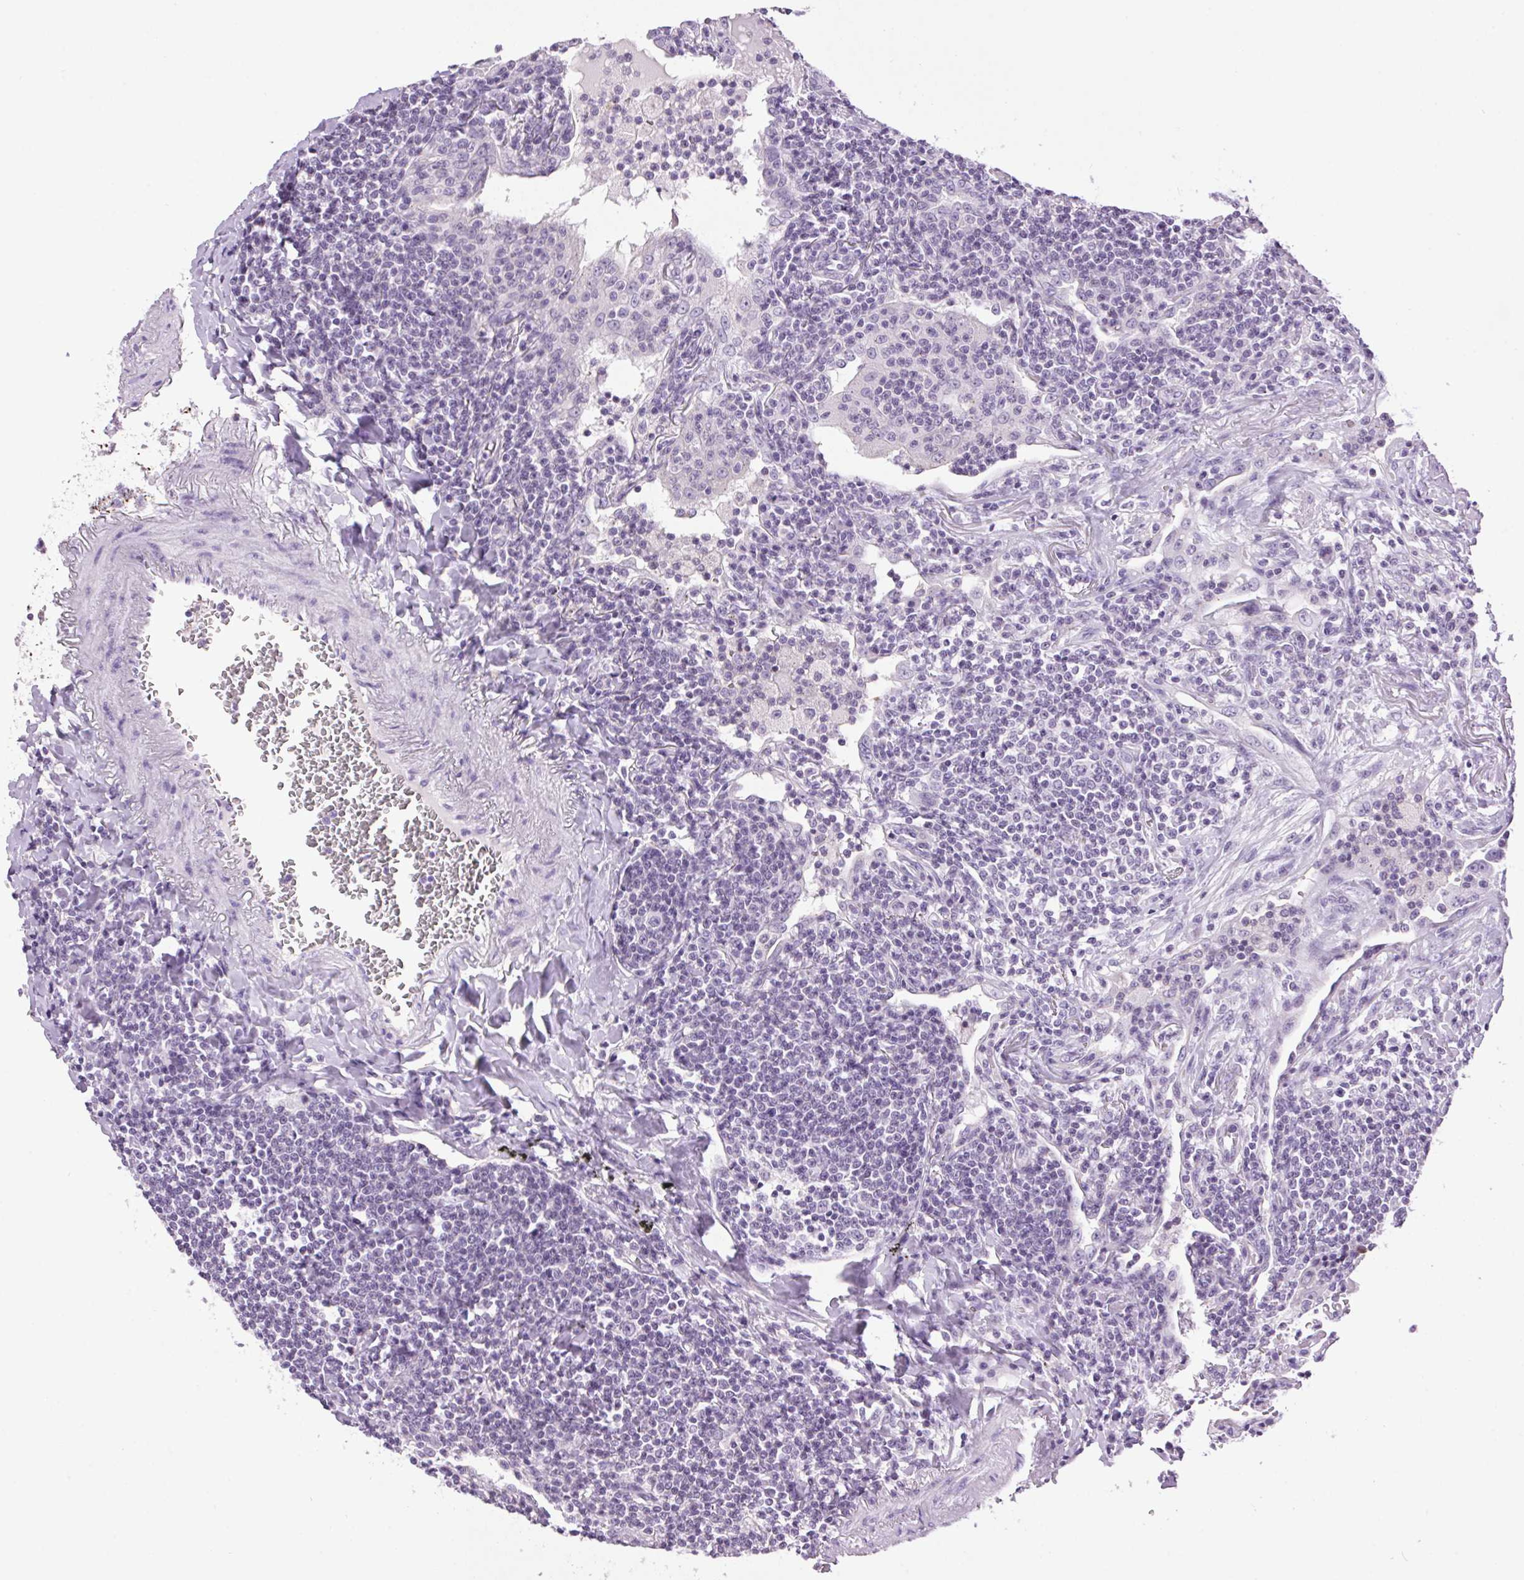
{"staining": {"intensity": "negative", "quantity": "none", "location": "none"}, "tissue": "lymphoma", "cell_type": "Tumor cells", "image_type": "cancer", "snomed": [{"axis": "morphology", "description": "Malignant lymphoma, non-Hodgkin's type, Low grade"}, {"axis": "topography", "description": "Lung"}], "caption": "Immunohistochemistry of lymphoma displays no expression in tumor cells.", "gene": "TMEM88B", "patient": {"sex": "female", "age": 71}}